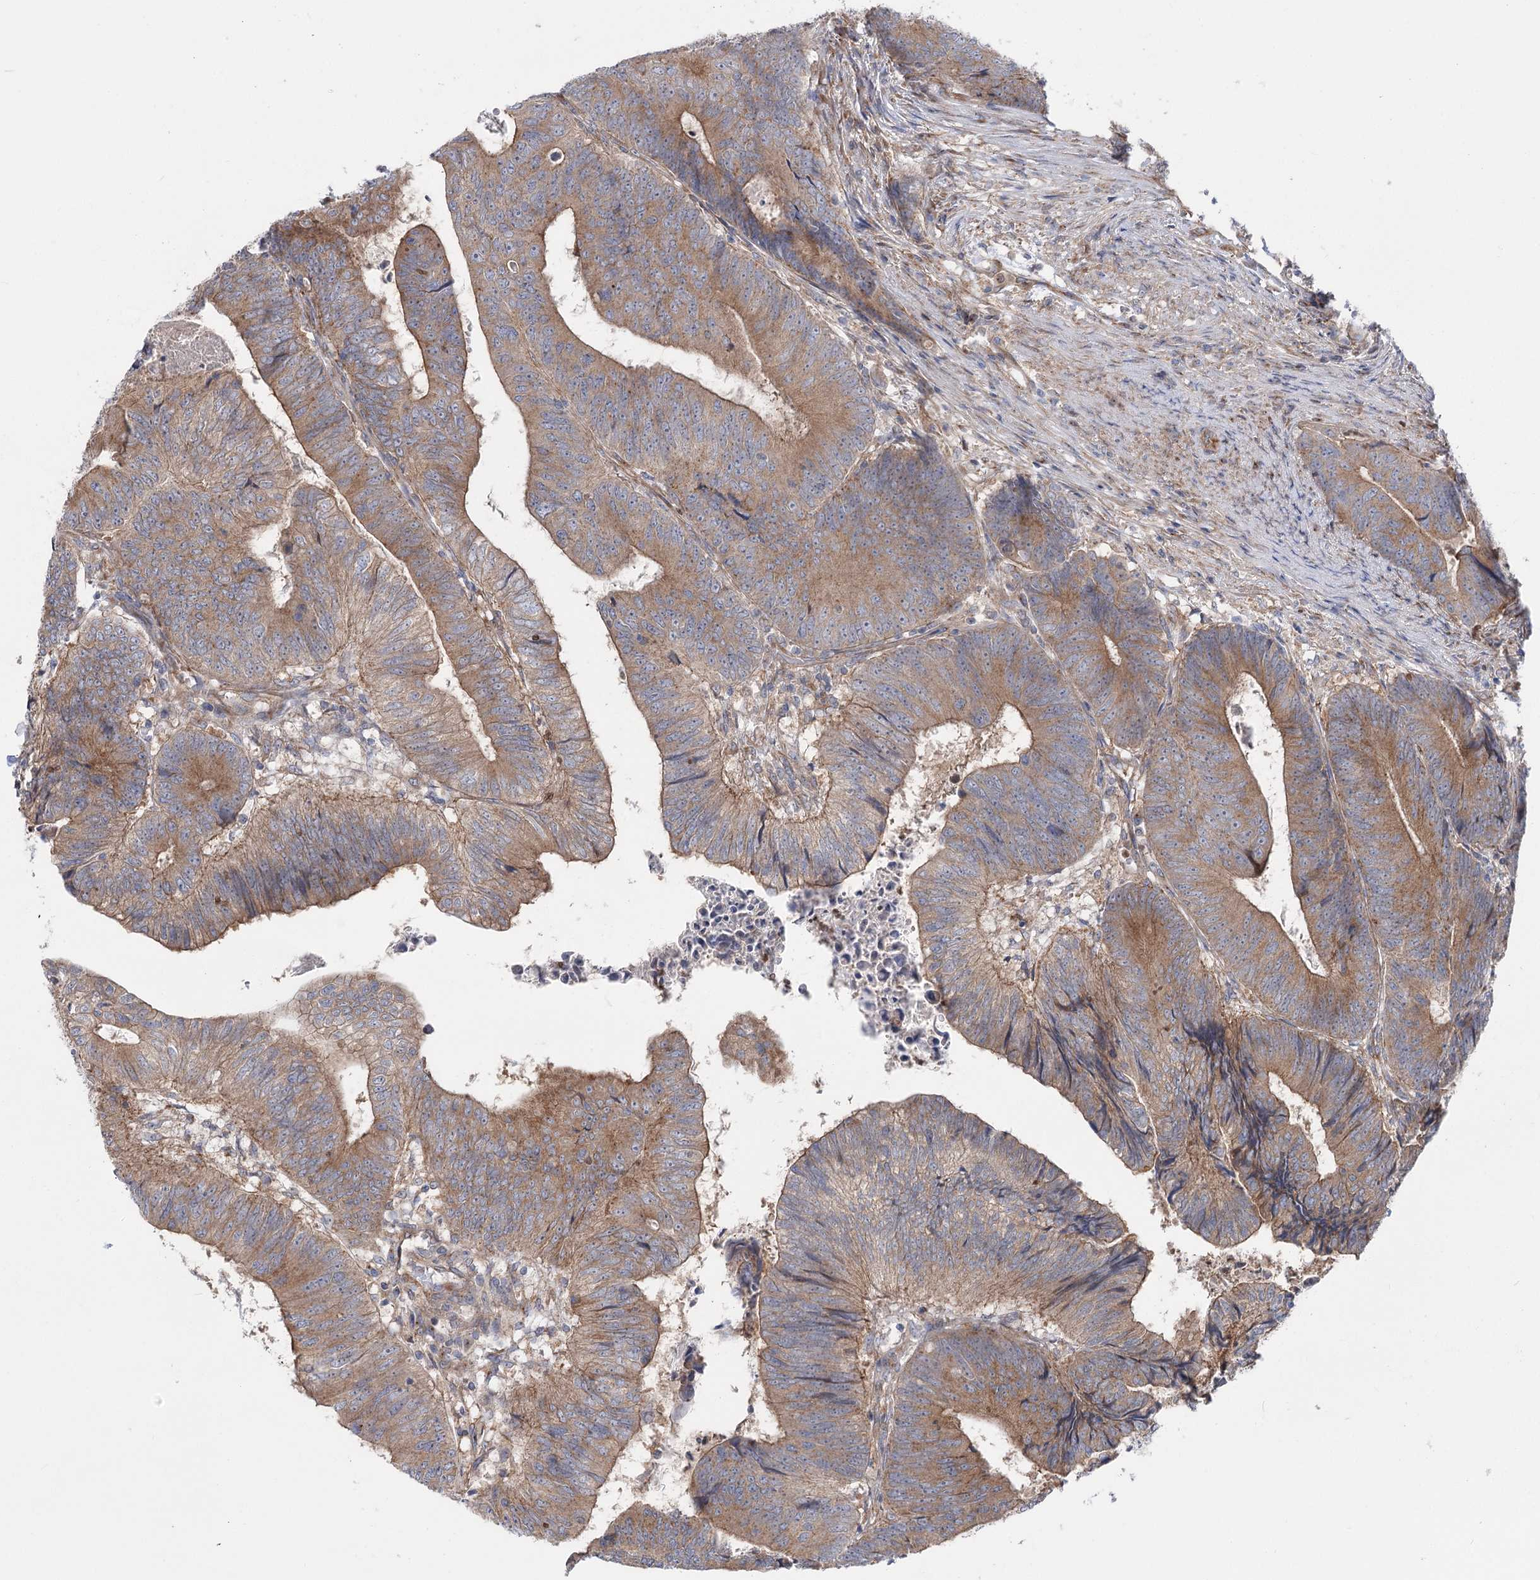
{"staining": {"intensity": "moderate", "quantity": ">75%", "location": "cytoplasmic/membranous"}, "tissue": "colorectal cancer", "cell_type": "Tumor cells", "image_type": "cancer", "snomed": [{"axis": "morphology", "description": "Adenocarcinoma, NOS"}, {"axis": "topography", "description": "Colon"}], "caption": "Protein analysis of adenocarcinoma (colorectal) tissue reveals moderate cytoplasmic/membranous staining in about >75% of tumor cells.", "gene": "SCN11A", "patient": {"sex": "female", "age": 67}}